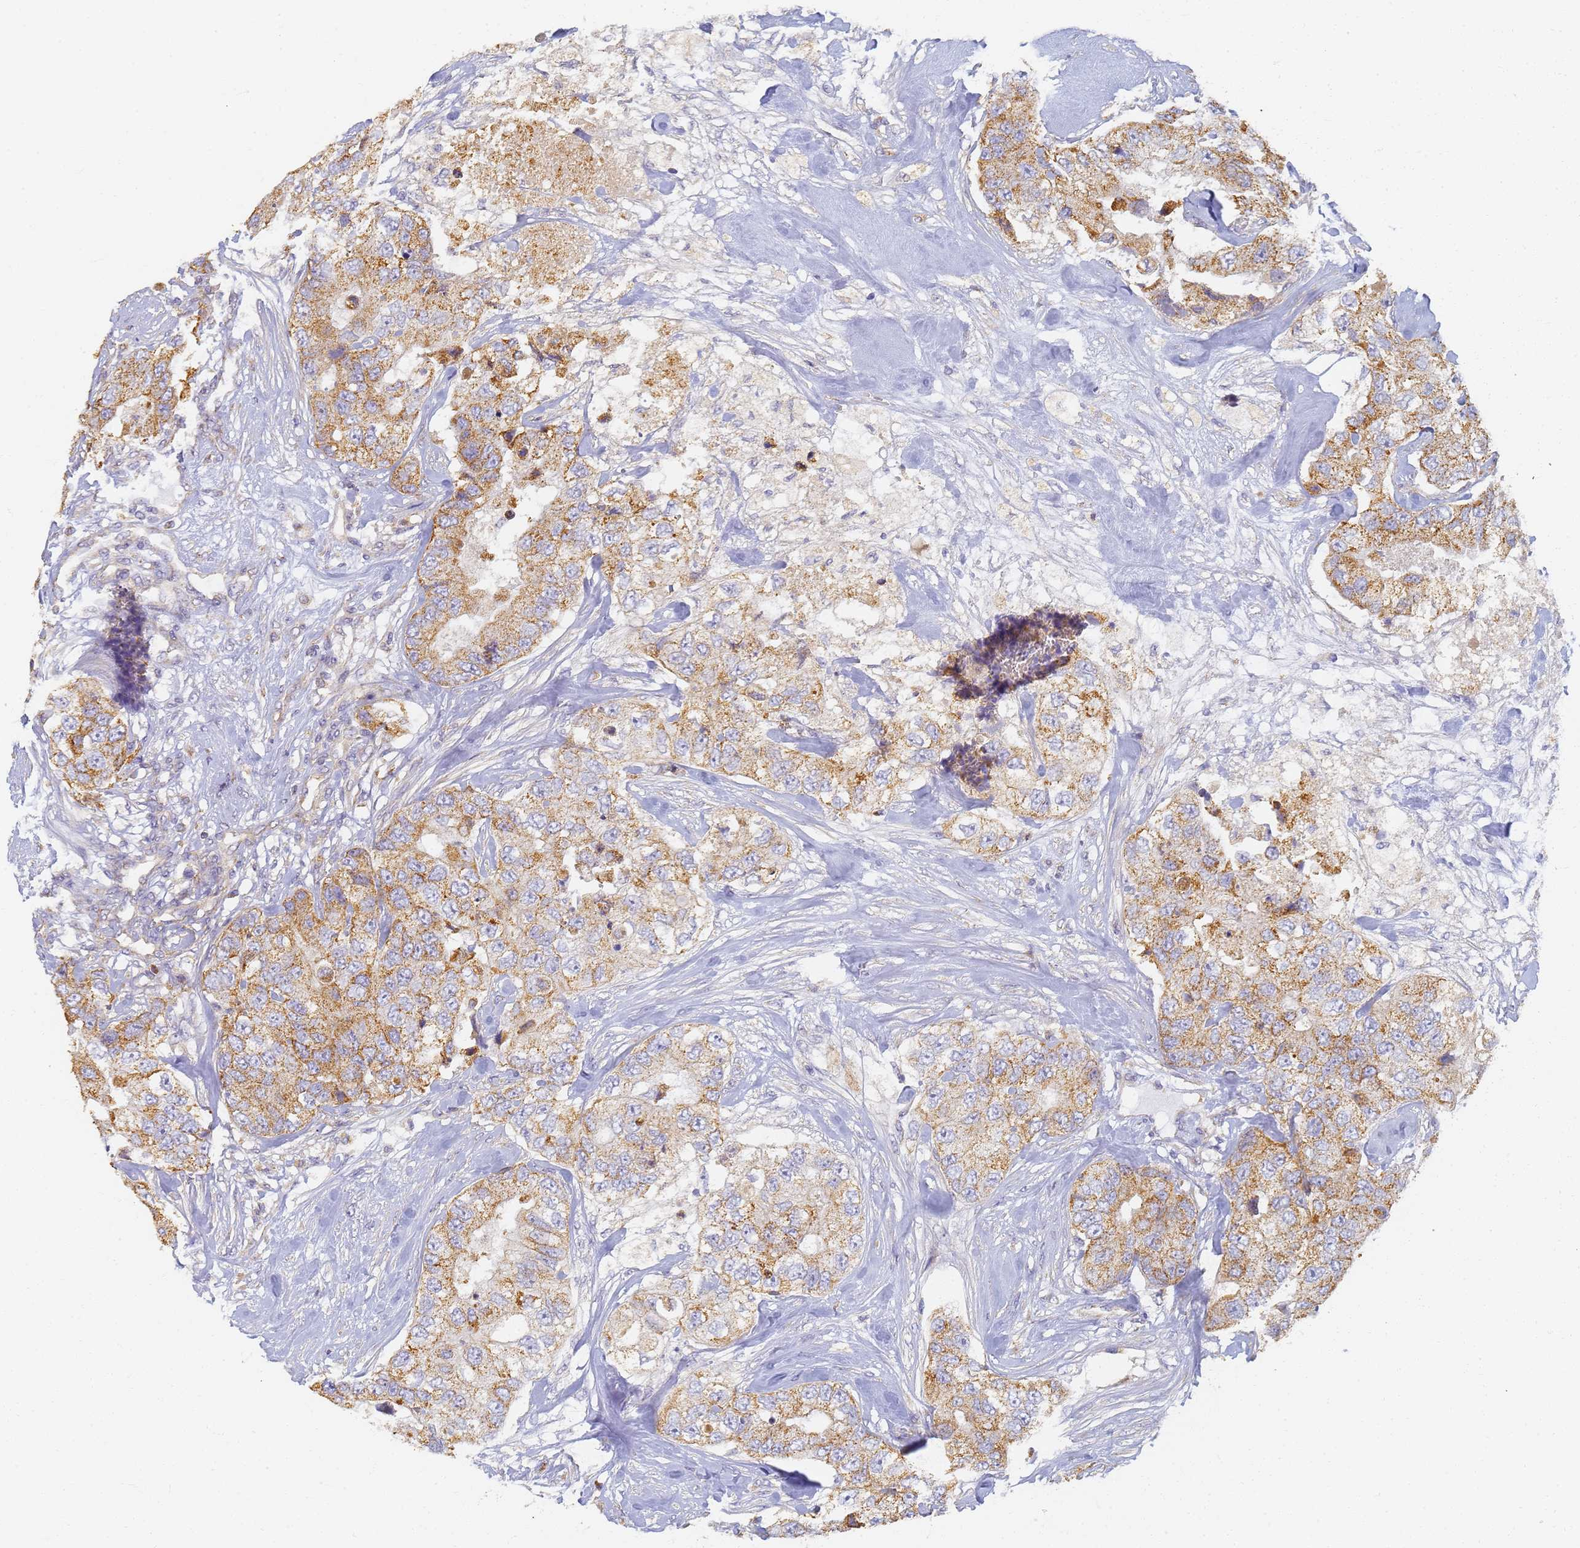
{"staining": {"intensity": "strong", "quantity": ">75%", "location": "cytoplasmic/membranous"}, "tissue": "breast cancer", "cell_type": "Tumor cells", "image_type": "cancer", "snomed": [{"axis": "morphology", "description": "Duct carcinoma"}, {"axis": "topography", "description": "Breast"}], "caption": "Protein staining of breast intraductal carcinoma tissue exhibits strong cytoplasmic/membranous positivity in about >75% of tumor cells.", "gene": "UTP23", "patient": {"sex": "female", "age": 62}}